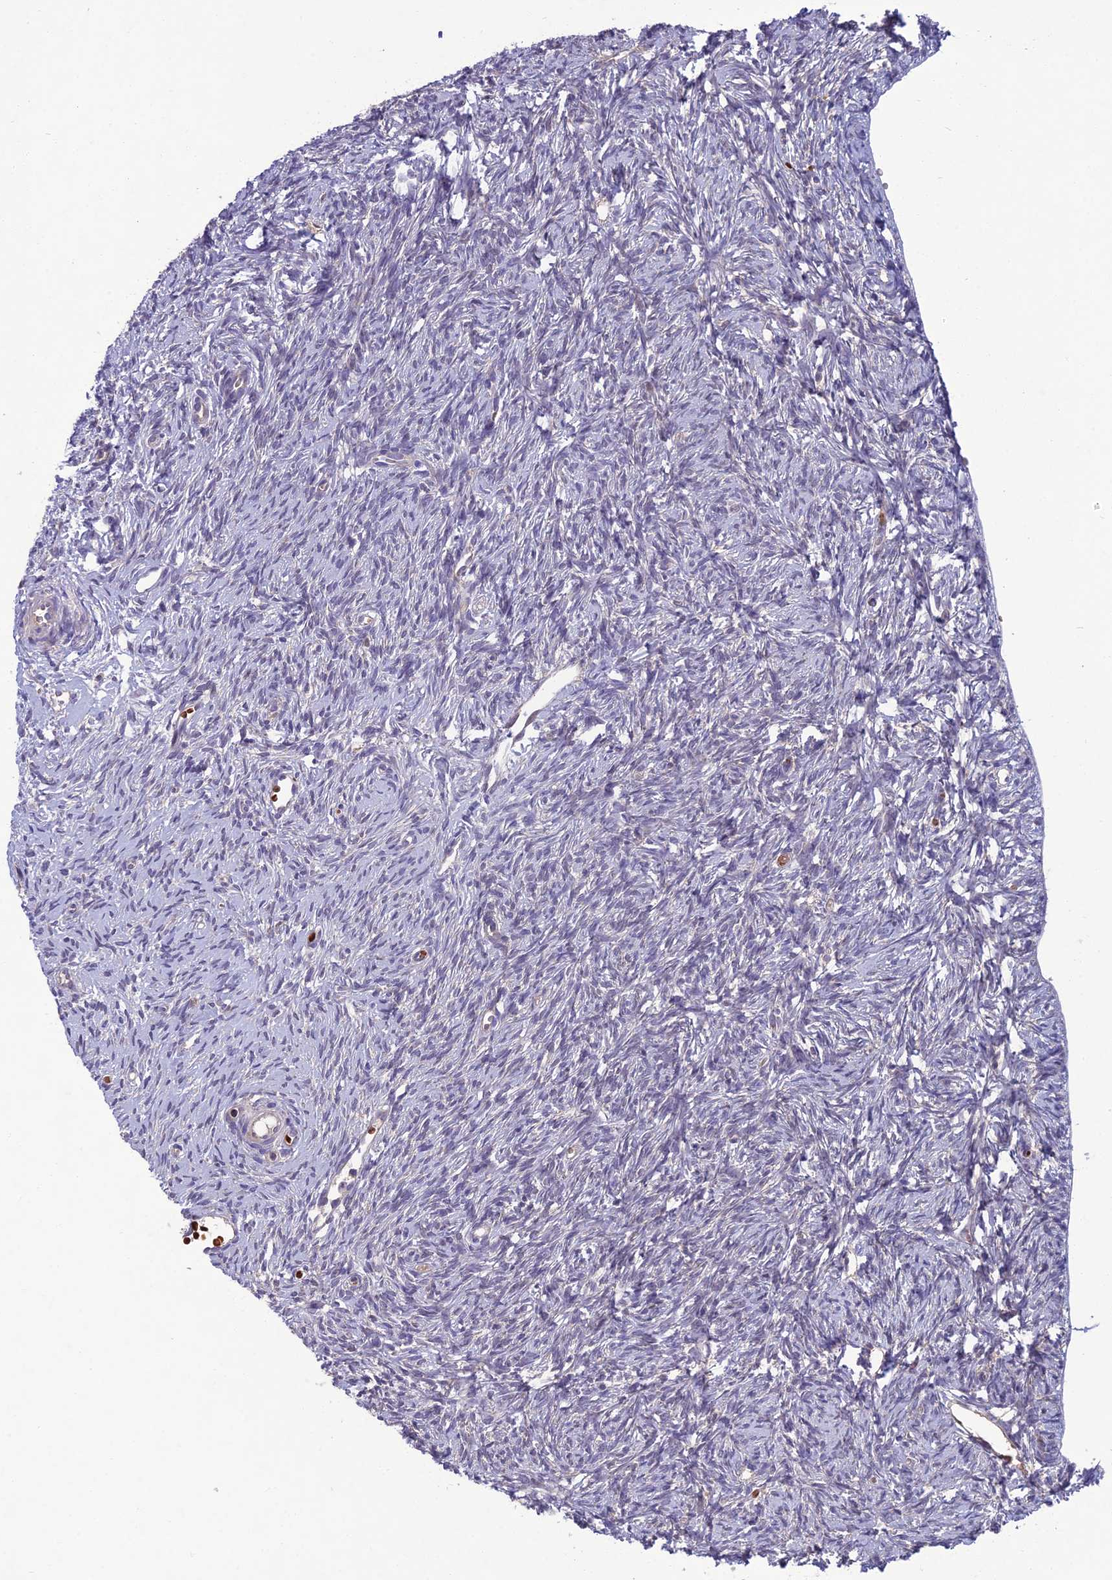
{"staining": {"intensity": "moderate", "quantity": ">75%", "location": "cytoplasmic/membranous"}, "tissue": "ovary", "cell_type": "Follicle cells", "image_type": "normal", "snomed": [{"axis": "morphology", "description": "Normal tissue, NOS"}, {"axis": "topography", "description": "Ovary"}], "caption": "This photomicrograph exhibits normal ovary stained with immunohistochemistry (IHC) to label a protein in brown. The cytoplasmic/membranous of follicle cells show moderate positivity for the protein. Nuclei are counter-stained blue.", "gene": "GIPC1", "patient": {"sex": "female", "age": 51}}